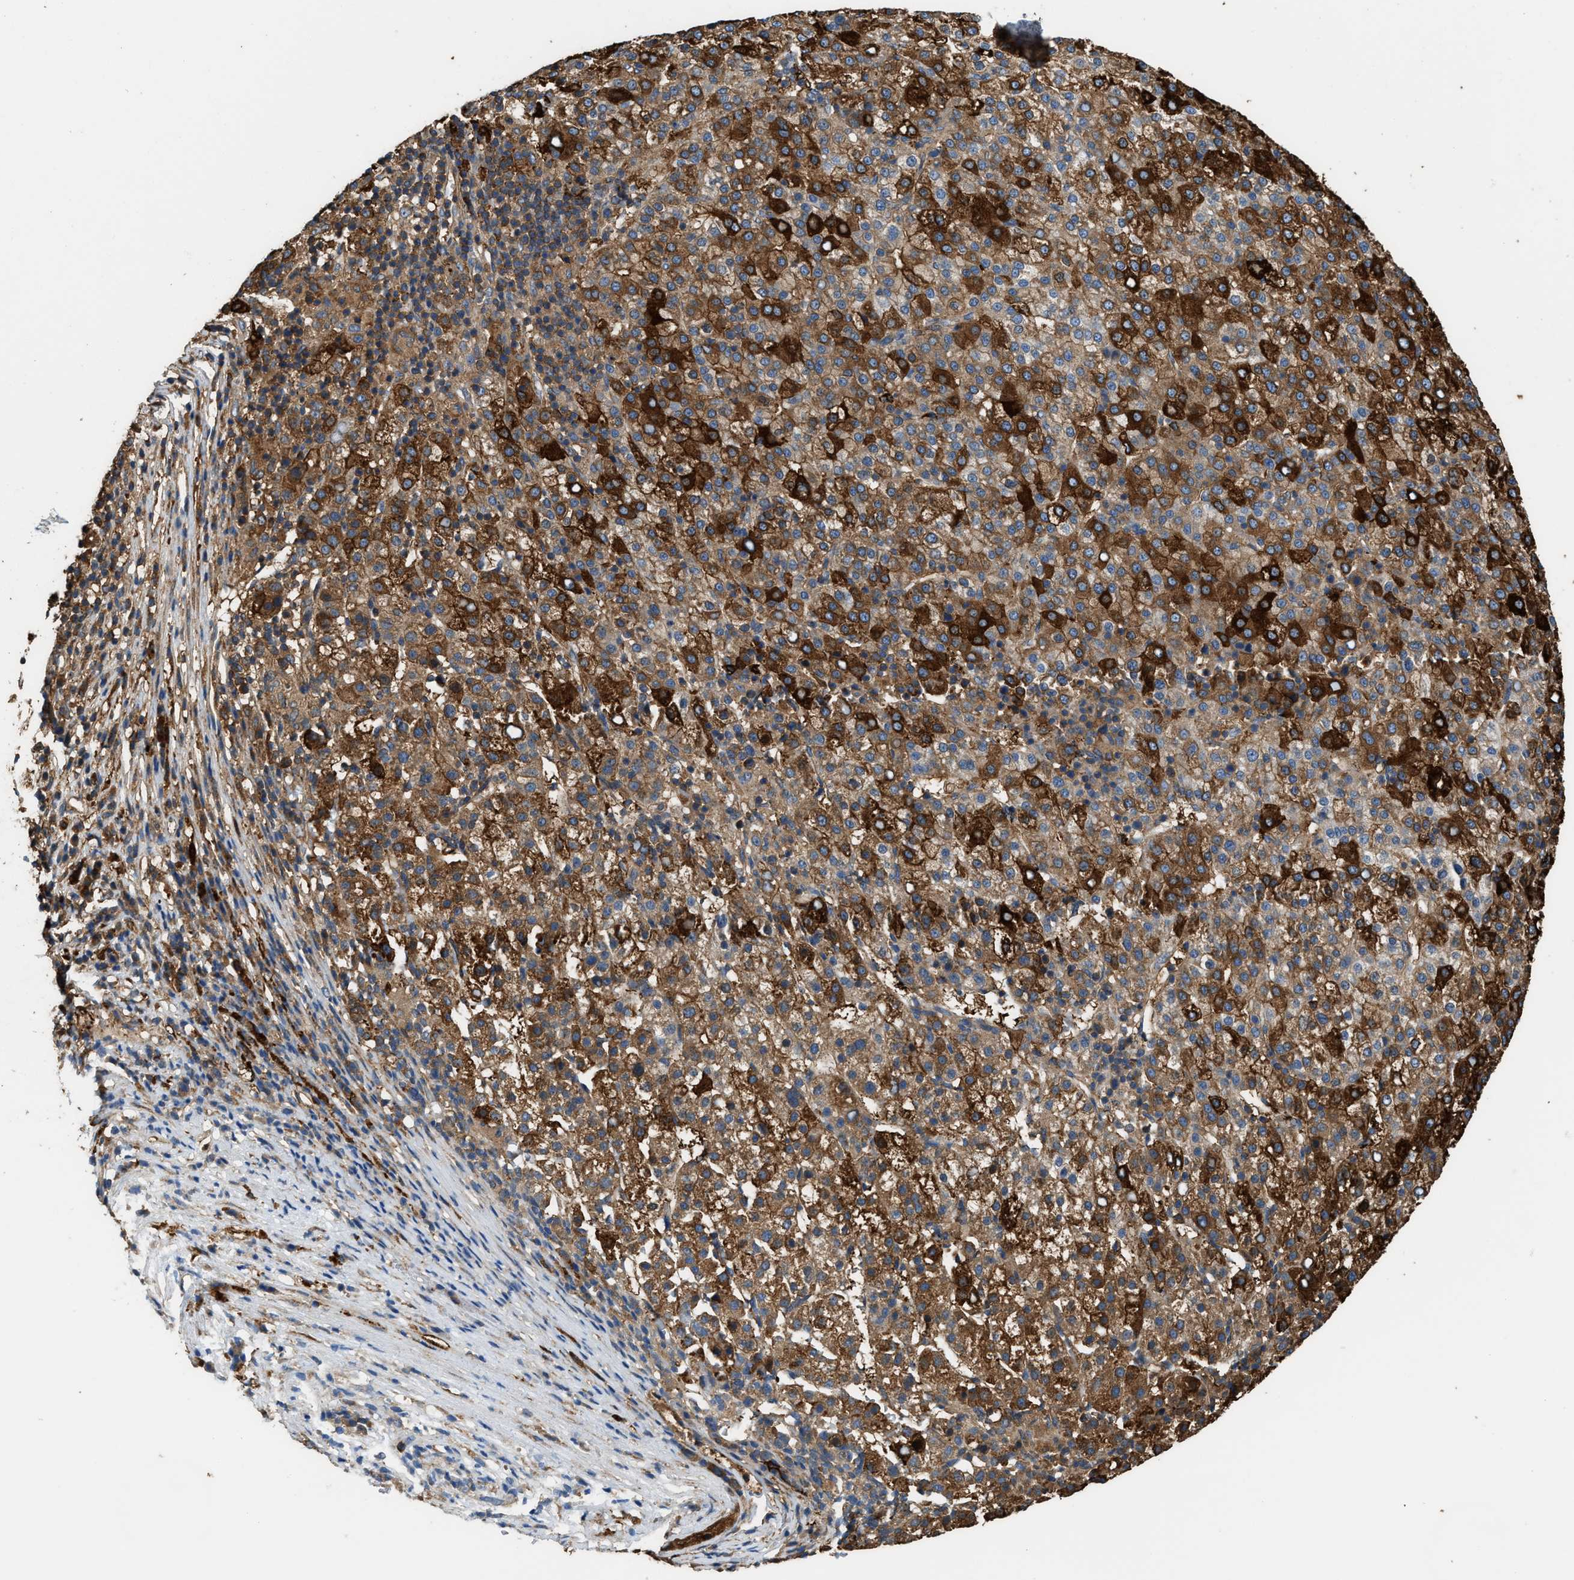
{"staining": {"intensity": "strong", "quantity": ">75%", "location": "cytoplasmic/membranous"}, "tissue": "liver cancer", "cell_type": "Tumor cells", "image_type": "cancer", "snomed": [{"axis": "morphology", "description": "Carcinoma, Hepatocellular, NOS"}, {"axis": "topography", "description": "Liver"}], "caption": "Hepatocellular carcinoma (liver) tissue shows strong cytoplasmic/membranous expression in approximately >75% of tumor cells", "gene": "ATIC", "patient": {"sex": "female", "age": 58}}